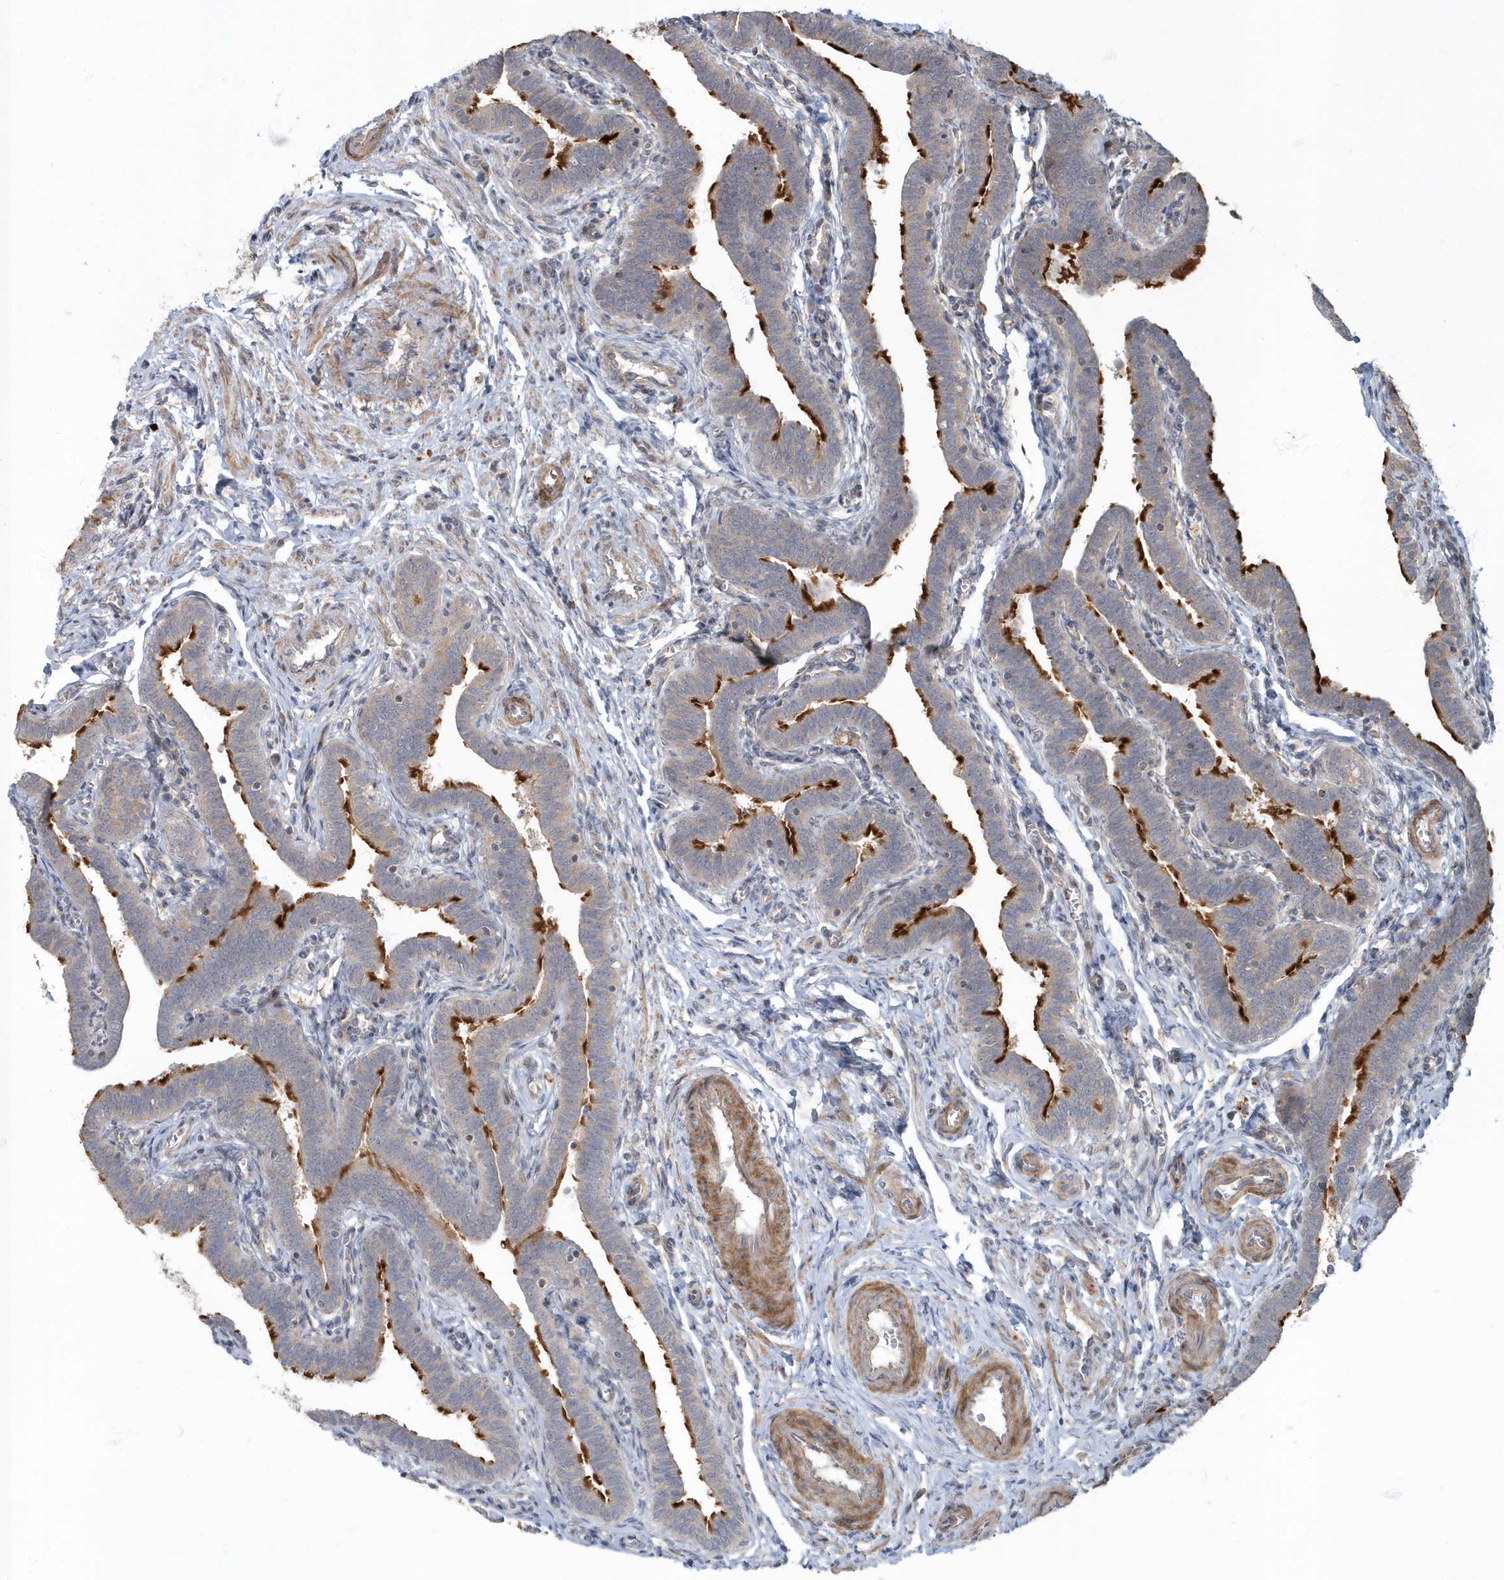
{"staining": {"intensity": "strong", "quantity": "25%-75%", "location": "cytoplasmic/membranous"}, "tissue": "fallopian tube", "cell_type": "Glandular cells", "image_type": "normal", "snomed": [{"axis": "morphology", "description": "Normal tissue, NOS"}, {"axis": "topography", "description": "Fallopian tube"}], "caption": "Immunohistochemical staining of unremarkable human fallopian tube demonstrates high levels of strong cytoplasmic/membranous staining in approximately 25%-75% of glandular cells. (IHC, brightfield microscopy, high magnification).", "gene": "ARHGEF38", "patient": {"sex": "female", "age": 36}}